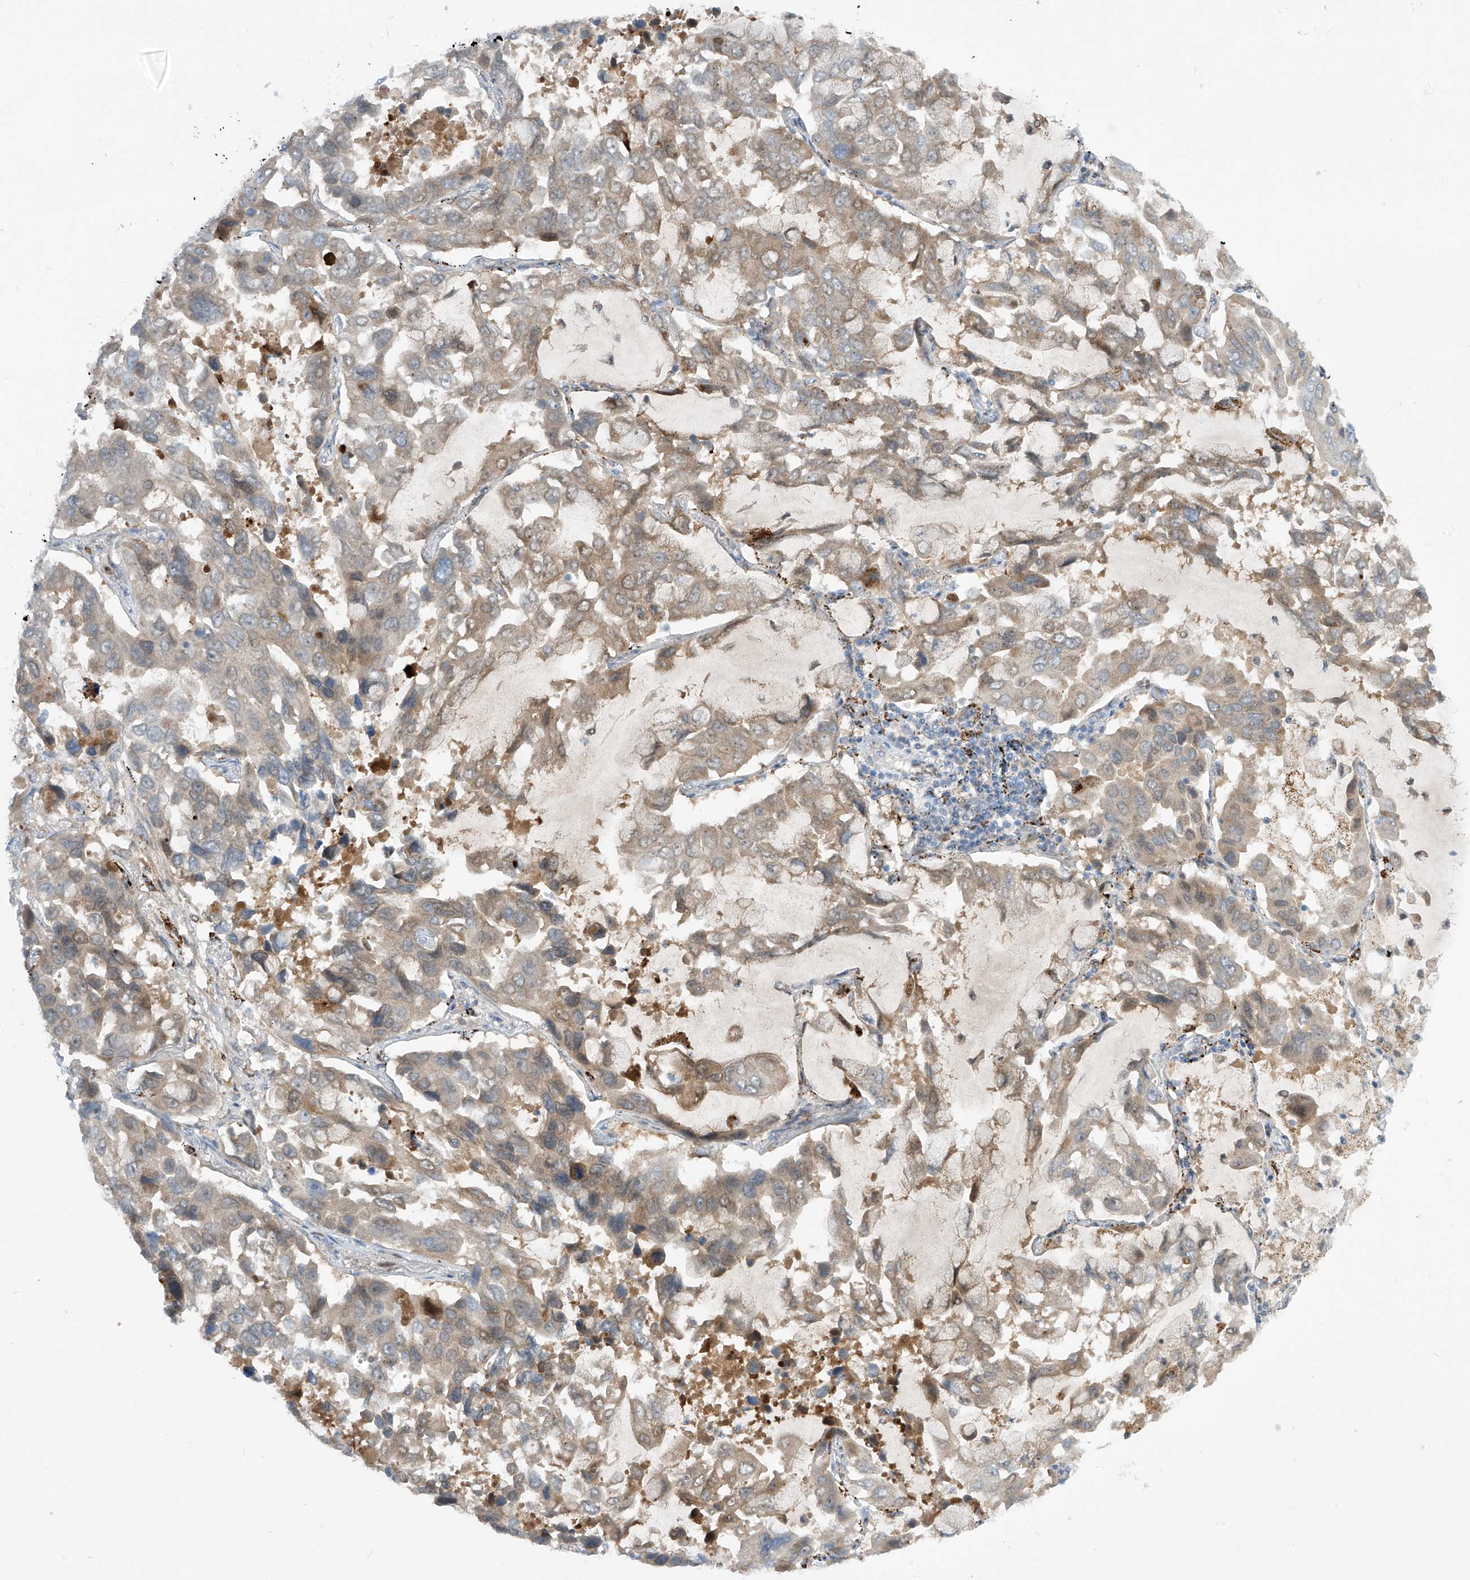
{"staining": {"intensity": "weak", "quantity": ">75%", "location": "cytoplasmic/membranous"}, "tissue": "lung cancer", "cell_type": "Tumor cells", "image_type": "cancer", "snomed": [{"axis": "morphology", "description": "Adenocarcinoma, NOS"}, {"axis": "topography", "description": "Lung"}], "caption": "IHC image of adenocarcinoma (lung) stained for a protein (brown), which displays low levels of weak cytoplasmic/membranous staining in about >75% of tumor cells.", "gene": "PM20D2", "patient": {"sex": "male", "age": 64}}